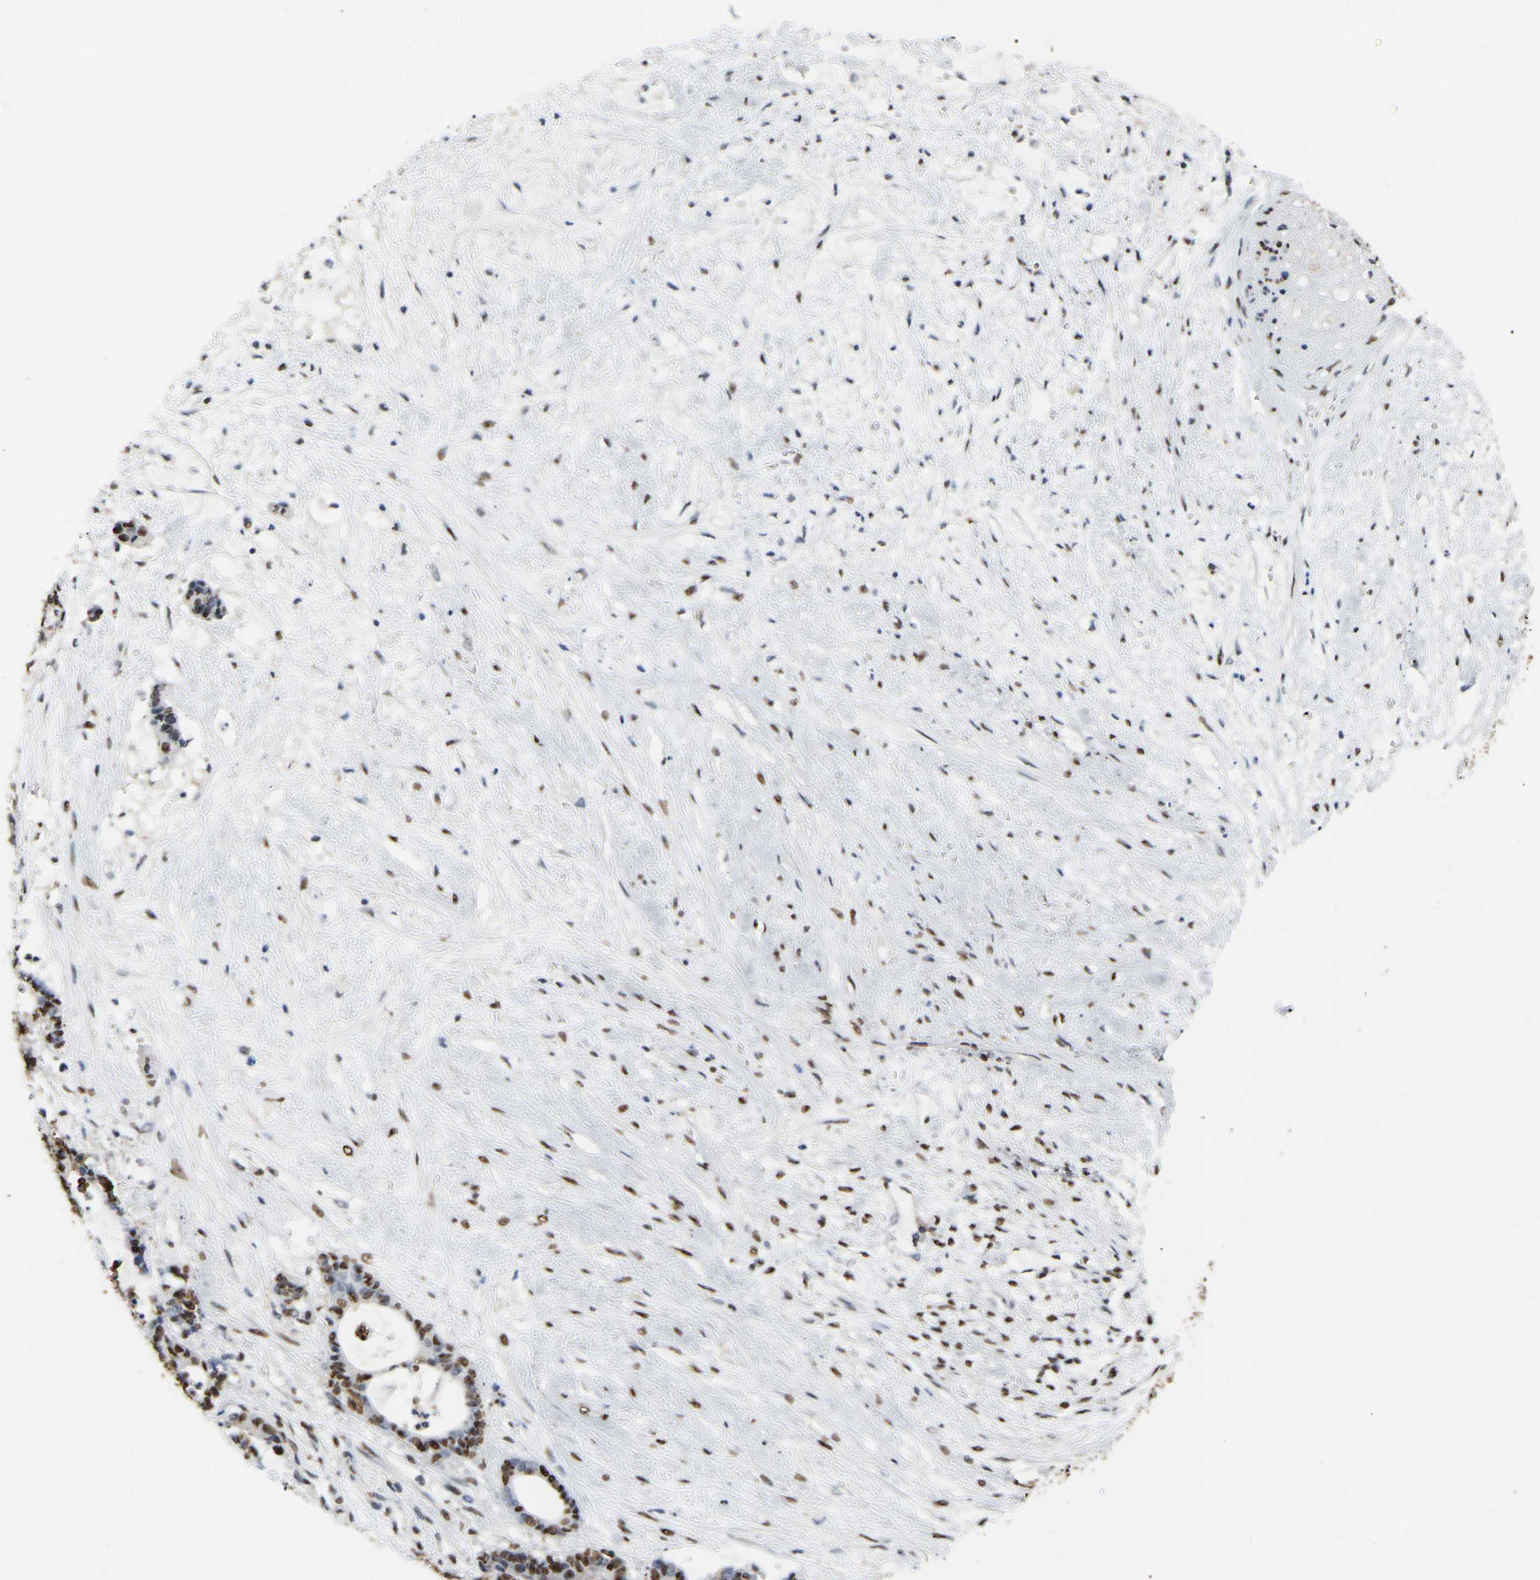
{"staining": {"intensity": "moderate", "quantity": ">75%", "location": "nuclear"}, "tissue": "liver cancer", "cell_type": "Tumor cells", "image_type": "cancer", "snomed": [{"axis": "morphology", "description": "Normal tissue, NOS"}, {"axis": "morphology", "description": "Cholangiocarcinoma"}, {"axis": "topography", "description": "Liver"}, {"axis": "topography", "description": "Peripheral nerve tissue"}], "caption": "Protein staining of liver cholangiocarcinoma tissue exhibits moderate nuclear positivity in approximately >75% of tumor cells. (Brightfield microscopy of DAB IHC at high magnification).", "gene": "RBL2", "patient": {"sex": "female", "age": 73}}